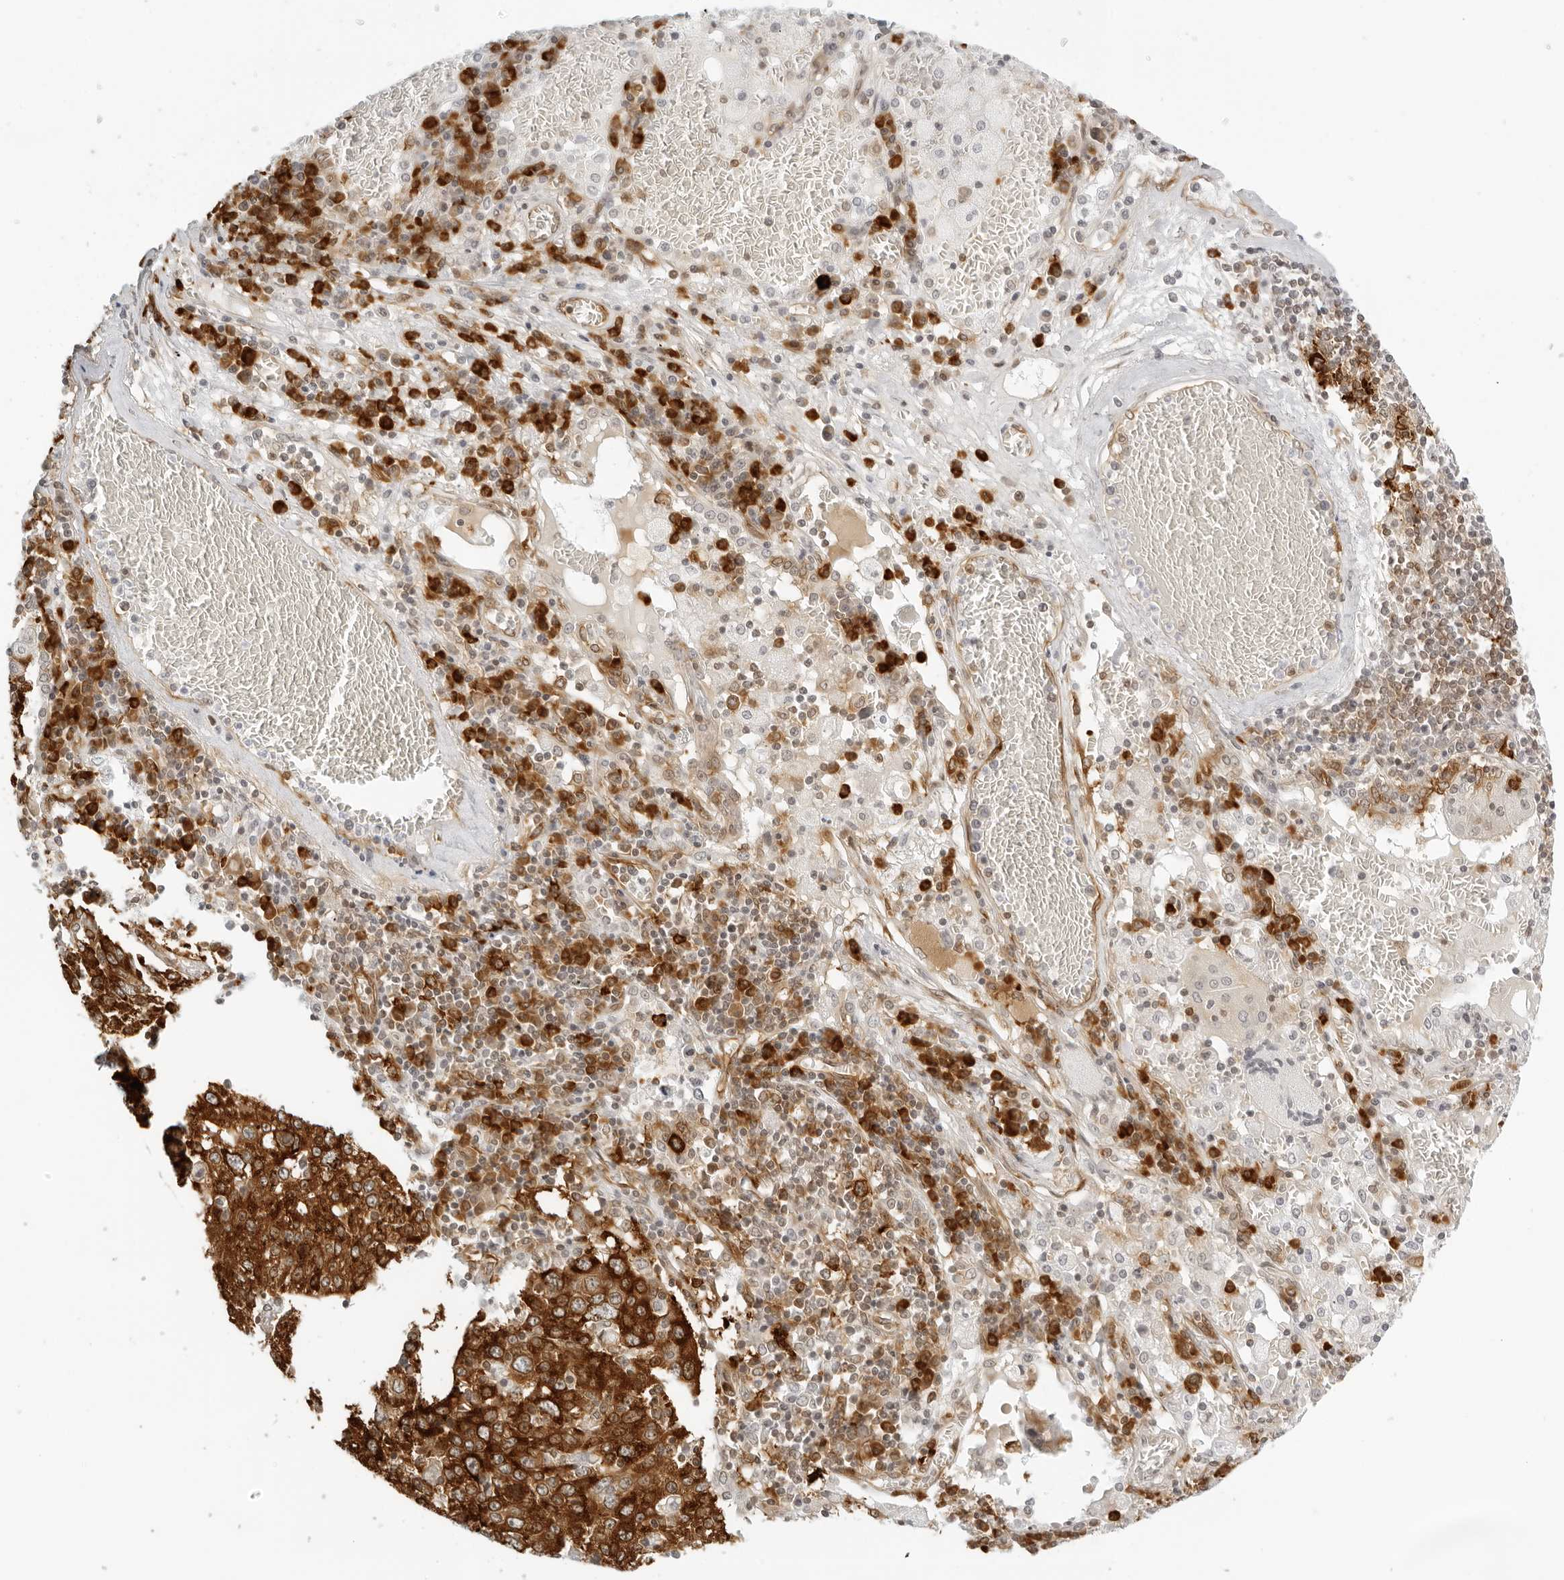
{"staining": {"intensity": "strong", "quantity": ">75%", "location": "cytoplasmic/membranous"}, "tissue": "lung cancer", "cell_type": "Tumor cells", "image_type": "cancer", "snomed": [{"axis": "morphology", "description": "Squamous cell carcinoma, NOS"}, {"axis": "topography", "description": "Lung"}], "caption": "This is an image of IHC staining of squamous cell carcinoma (lung), which shows strong positivity in the cytoplasmic/membranous of tumor cells.", "gene": "EIF4G1", "patient": {"sex": "male", "age": 65}}